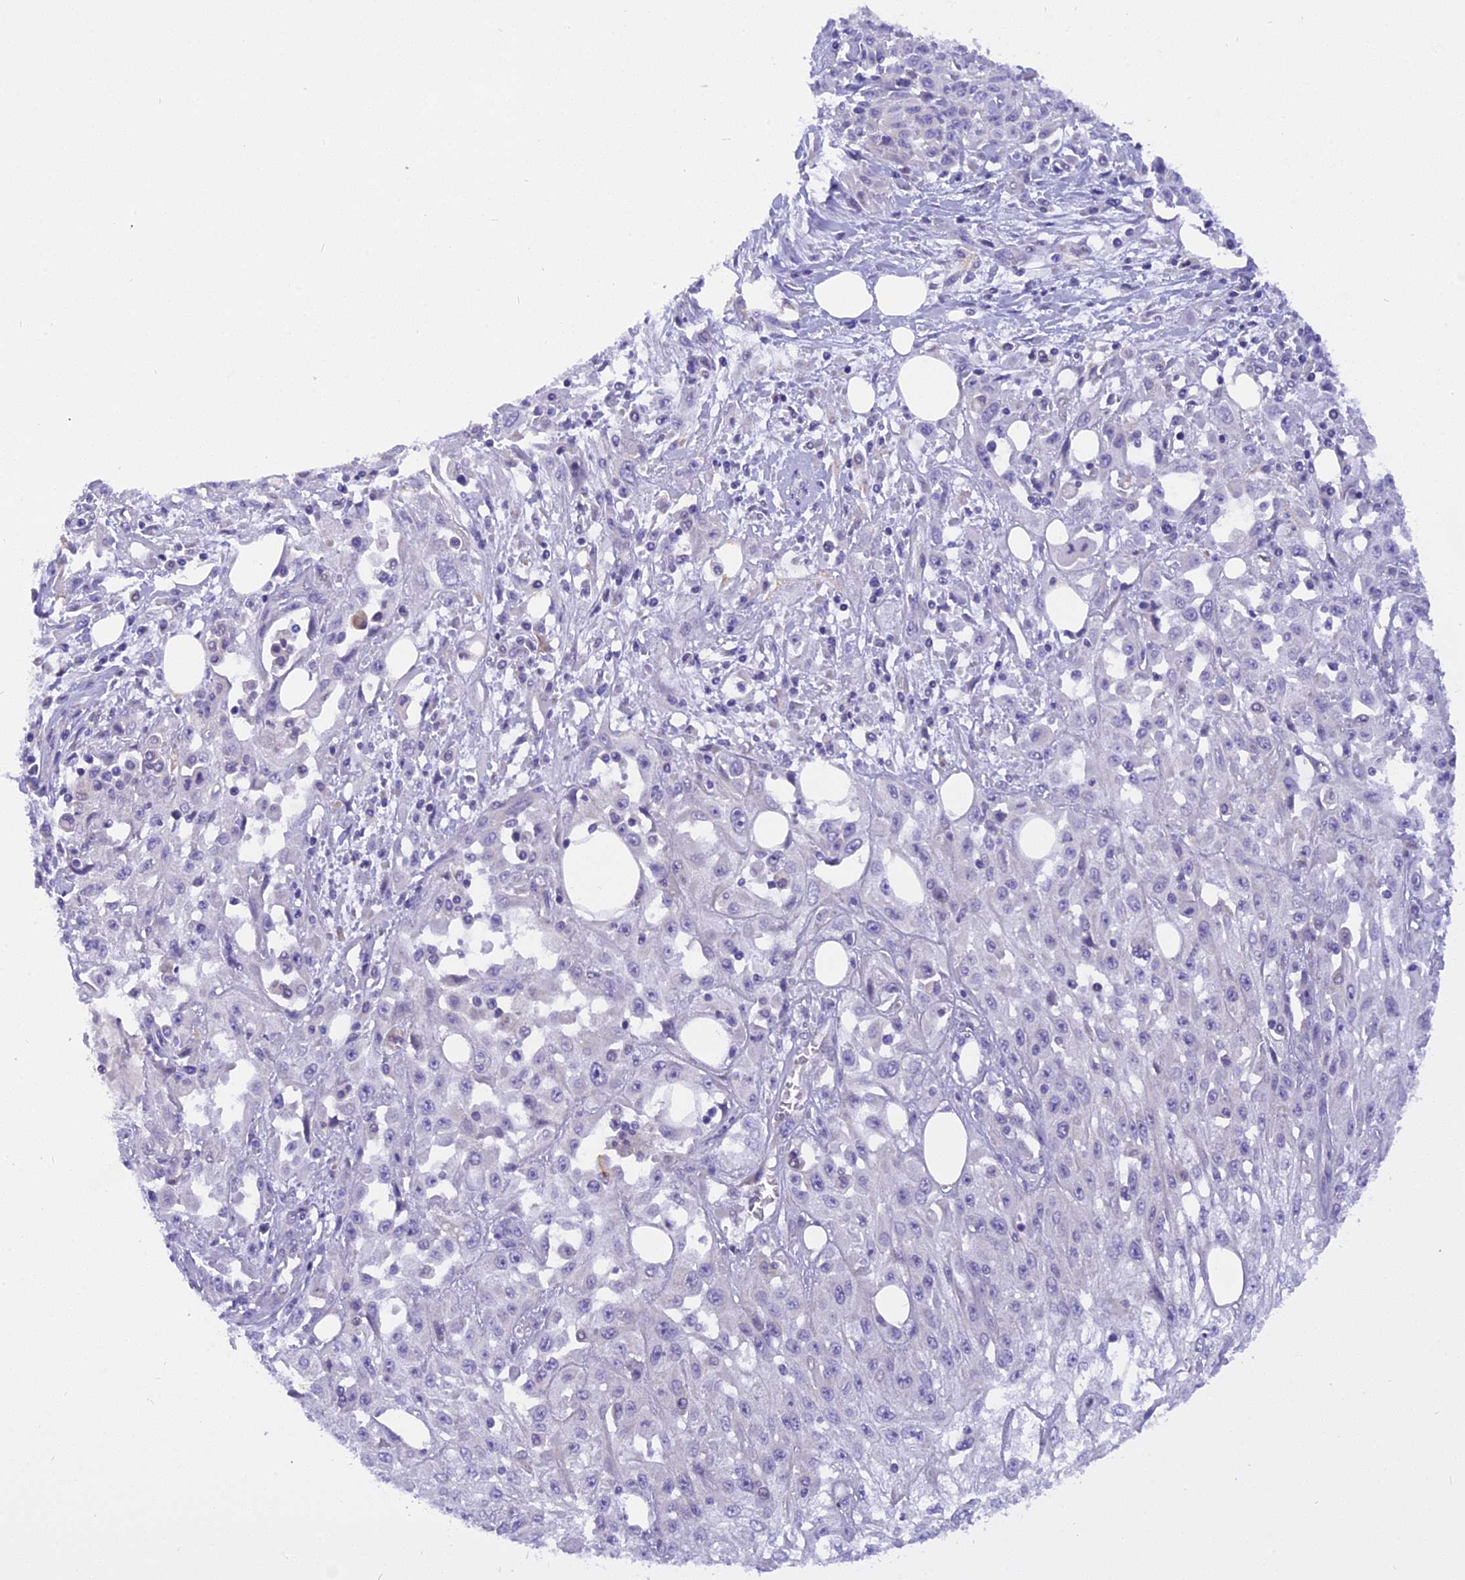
{"staining": {"intensity": "negative", "quantity": "none", "location": "none"}, "tissue": "skin cancer", "cell_type": "Tumor cells", "image_type": "cancer", "snomed": [{"axis": "morphology", "description": "Squamous cell carcinoma, NOS"}, {"axis": "morphology", "description": "Squamous cell carcinoma, metastatic, NOS"}, {"axis": "topography", "description": "Skin"}, {"axis": "topography", "description": "Lymph node"}], "caption": "The image reveals no significant staining in tumor cells of squamous cell carcinoma (skin).", "gene": "TRIM3", "patient": {"sex": "male", "age": 75}}